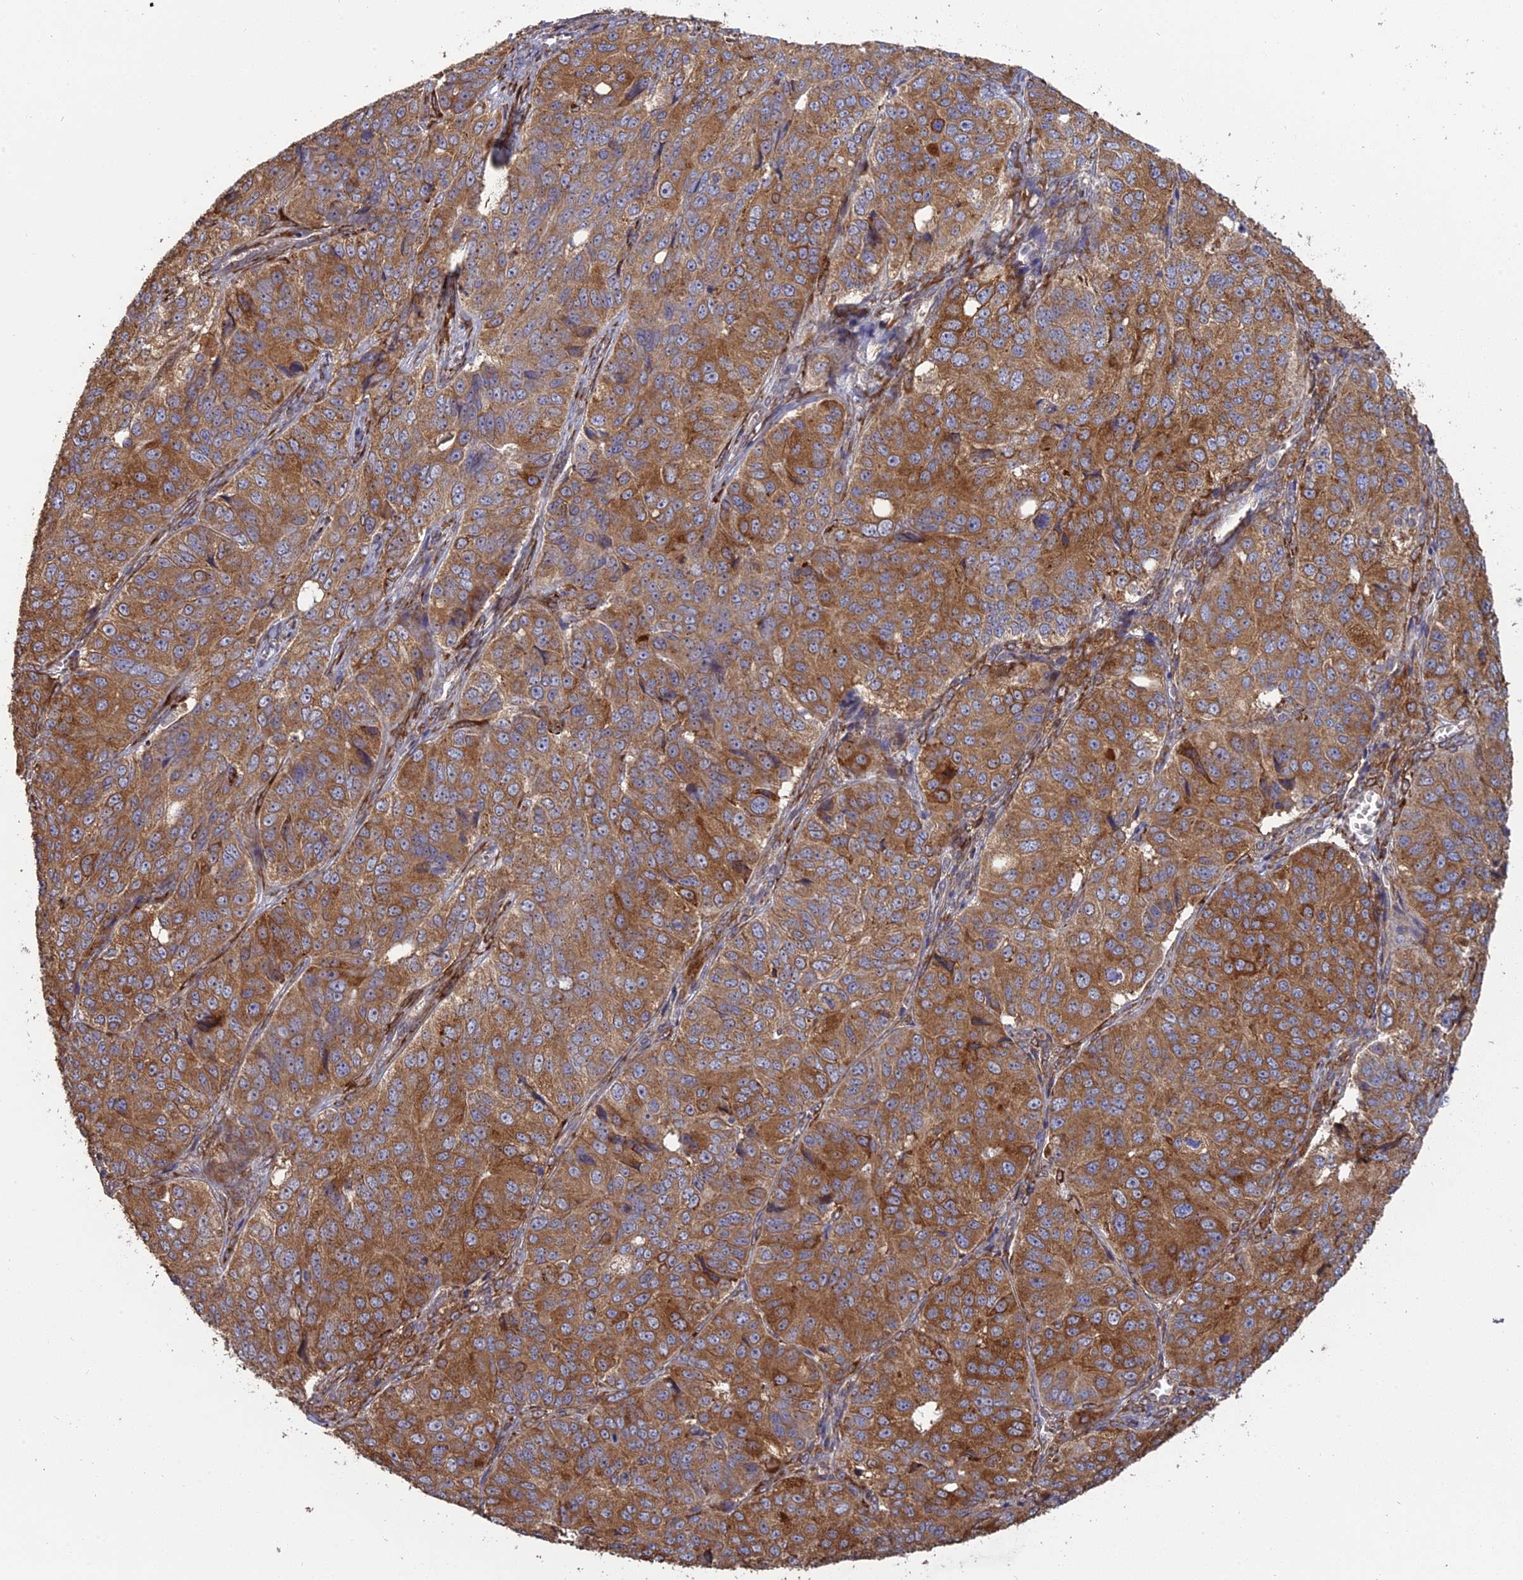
{"staining": {"intensity": "moderate", "quantity": ">75%", "location": "cytoplasmic/membranous"}, "tissue": "ovarian cancer", "cell_type": "Tumor cells", "image_type": "cancer", "snomed": [{"axis": "morphology", "description": "Carcinoma, endometroid"}, {"axis": "topography", "description": "Ovary"}], "caption": "Immunohistochemical staining of human endometroid carcinoma (ovarian) demonstrates medium levels of moderate cytoplasmic/membranous expression in approximately >75% of tumor cells. The protein of interest is shown in brown color, while the nuclei are stained blue.", "gene": "PPIC", "patient": {"sex": "female", "age": 51}}